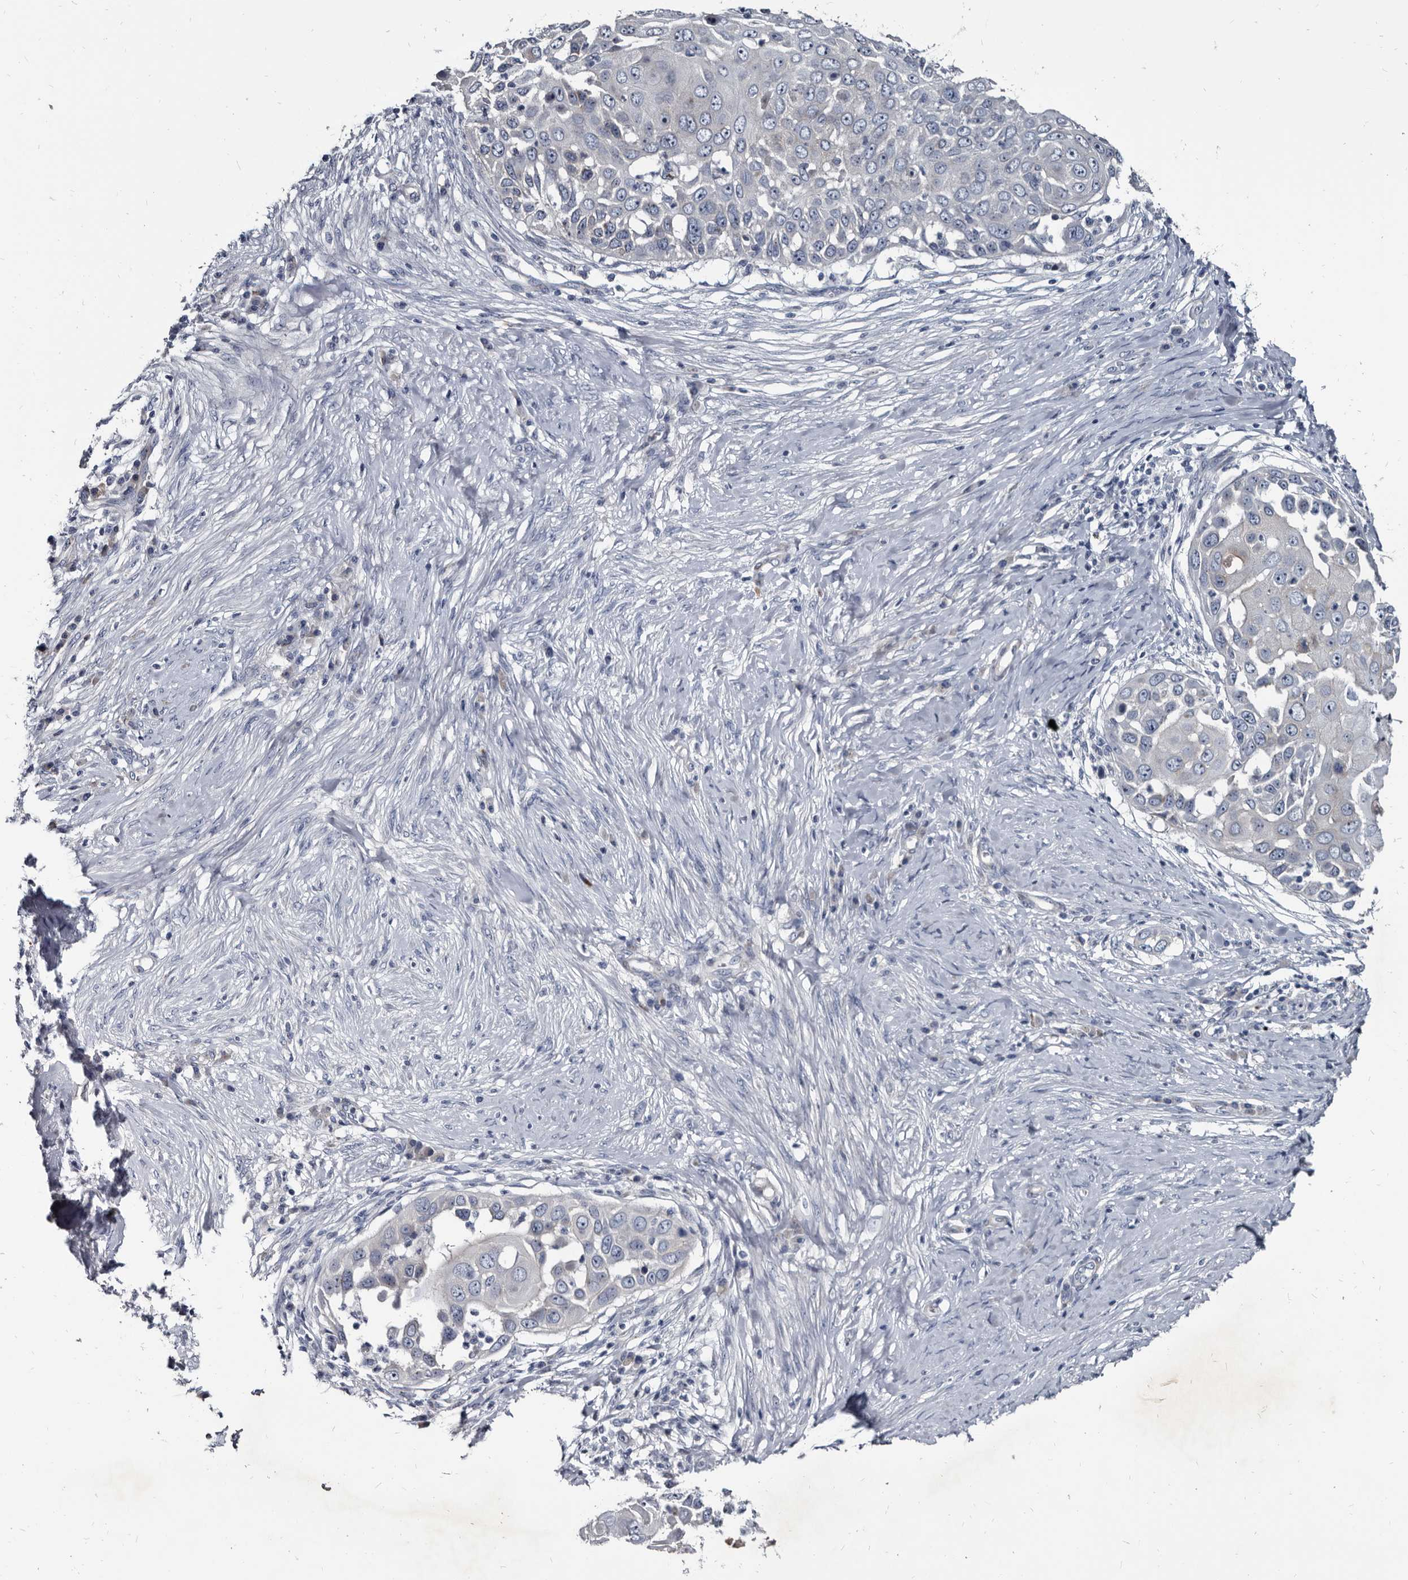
{"staining": {"intensity": "negative", "quantity": "none", "location": "none"}, "tissue": "skin cancer", "cell_type": "Tumor cells", "image_type": "cancer", "snomed": [{"axis": "morphology", "description": "Squamous cell carcinoma, NOS"}, {"axis": "topography", "description": "Skin"}], "caption": "Immunohistochemical staining of squamous cell carcinoma (skin) demonstrates no significant positivity in tumor cells.", "gene": "PRSS8", "patient": {"sex": "female", "age": 44}}